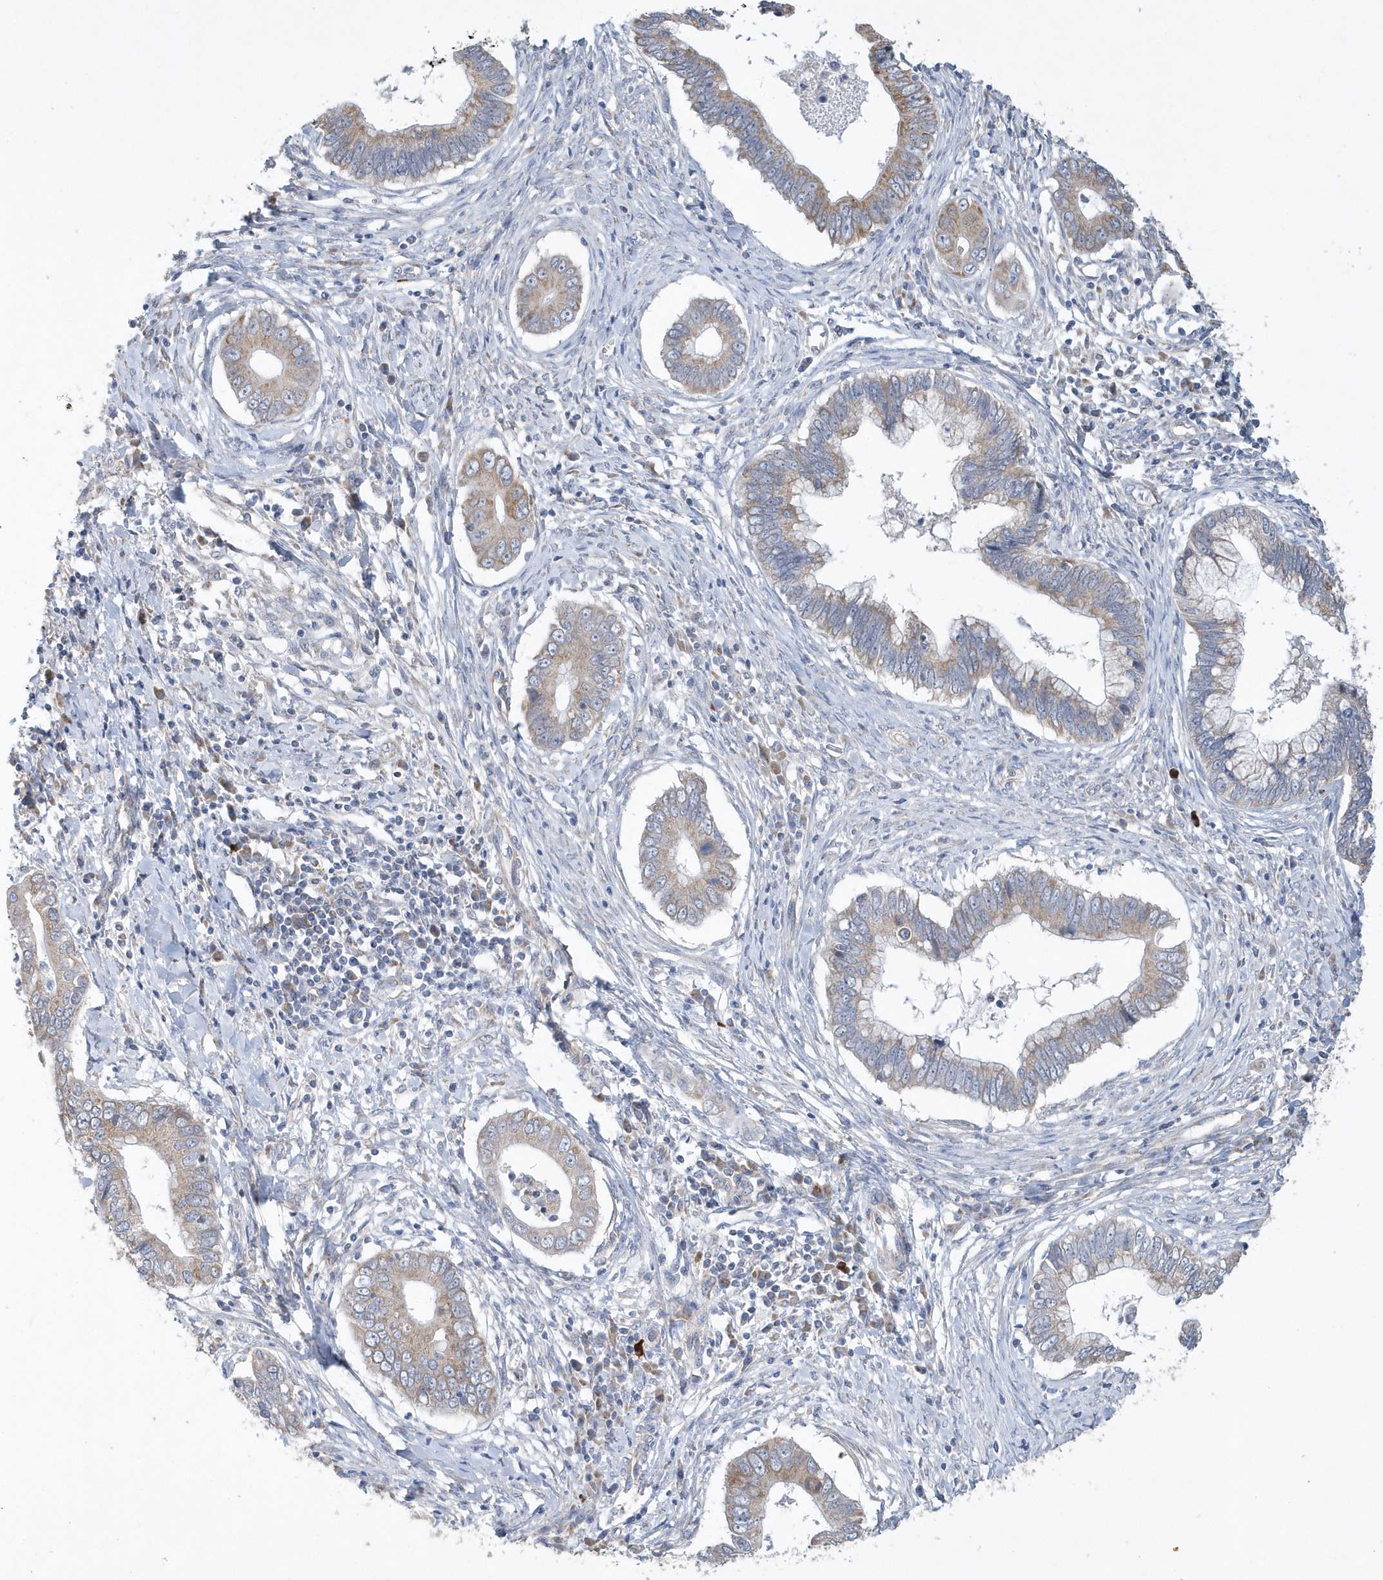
{"staining": {"intensity": "moderate", "quantity": "25%-75%", "location": "cytoplasmic/membranous"}, "tissue": "cervical cancer", "cell_type": "Tumor cells", "image_type": "cancer", "snomed": [{"axis": "morphology", "description": "Adenocarcinoma, NOS"}, {"axis": "topography", "description": "Cervix"}], "caption": "This image exhibits immunohistochemistry staining of cervical adenocarcinoma, with medium moderate cytoplasmic/membranous expression in approximately 25%-75% of tumor cells.", "gene": "SPATA5", "patient": {"sex": "female", "age": 44}}